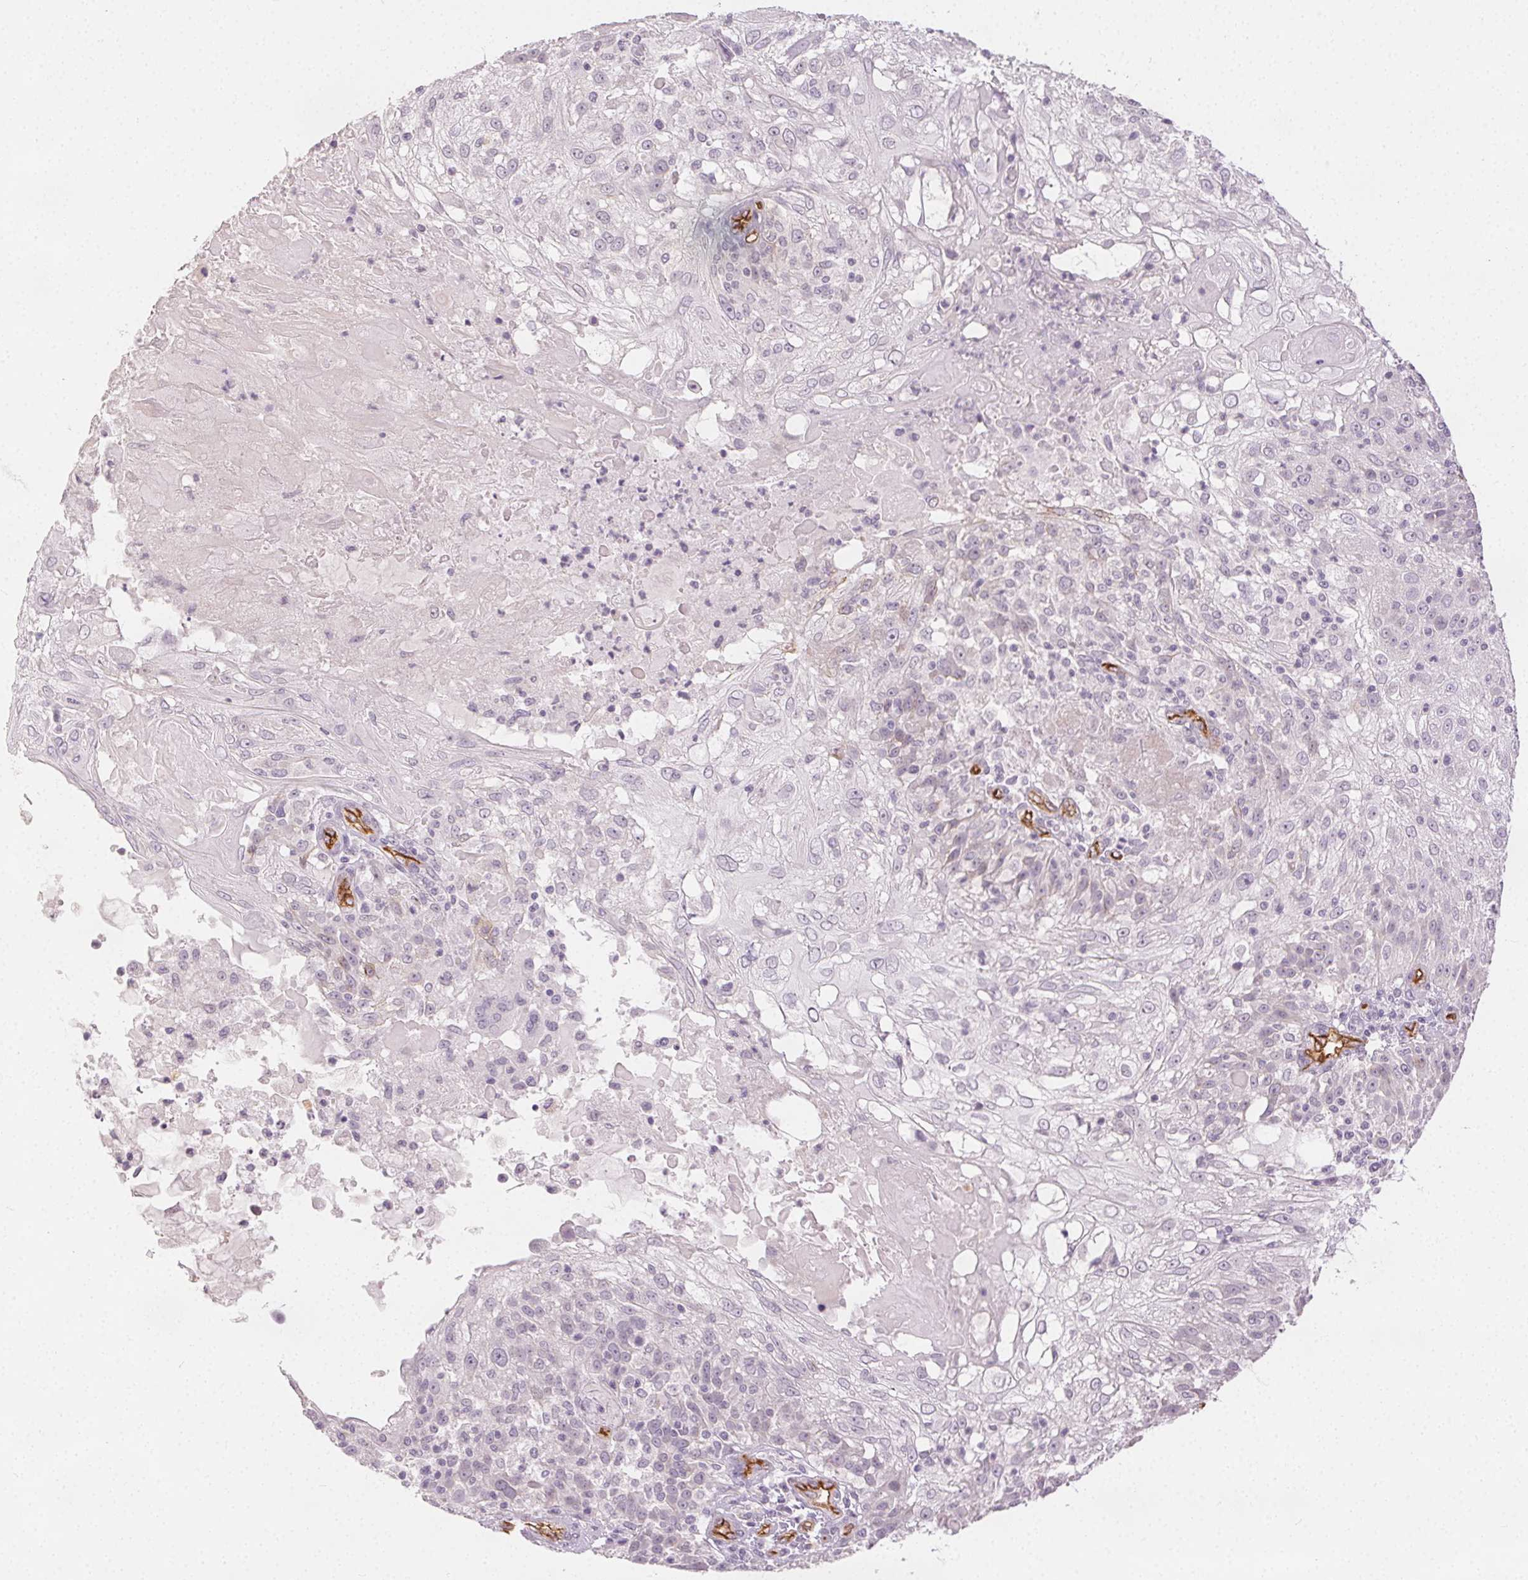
{"staining": {"intensity": "negative", "quantity": "none", "location": "none"}, "tissue": "skin cancer", "cell_type": "Tumor cells", "image_type": "cancer", "snomed": [{"axis": "morphology", "description": "Normal tissue, NOS"}, {"axis": "morphology", "description": "Squamous cell carcinoma, NOS"}, {"axis": "topography", "description": "Skin"}], "caption": "High power microscopy photomicrograph of an IHC histopathology image of skin cancer, revealing no significant positivity in tumor cells.", "gene": "PODXL", "patient": {"sex": "female", "age": 83}}